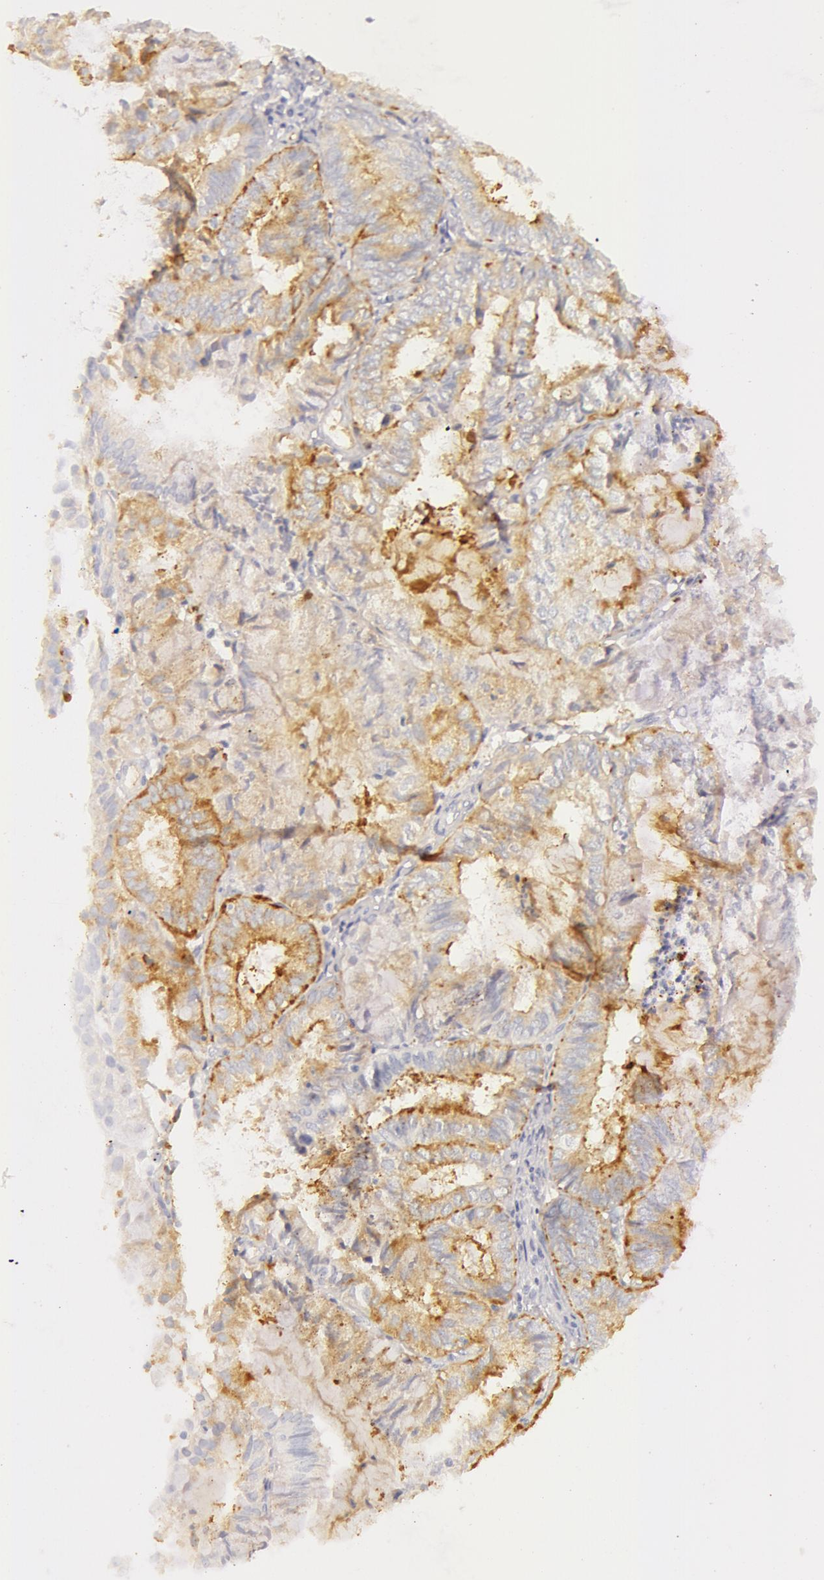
{"staining": {"intensity": "moderate", "quantity": "25%-75%", "location": "cytoplasmic/membranous"}, "tissue": "endometrial cancer", "cell_type": "Tumor cells", "image_type": "cancer", "snomed": [{"axis": "morphology", "description": "Adenocarcinoma, NOS"}, {"axis": "topography", "description": "Endometrium"}], "caption": "Human endometrial cancer (adenocarcinoma) stained with a protein marker demonstrates moderate staining in tumor cells.", "gene": "C4BPA", "patient": {"sex": "female", "age": 59}}